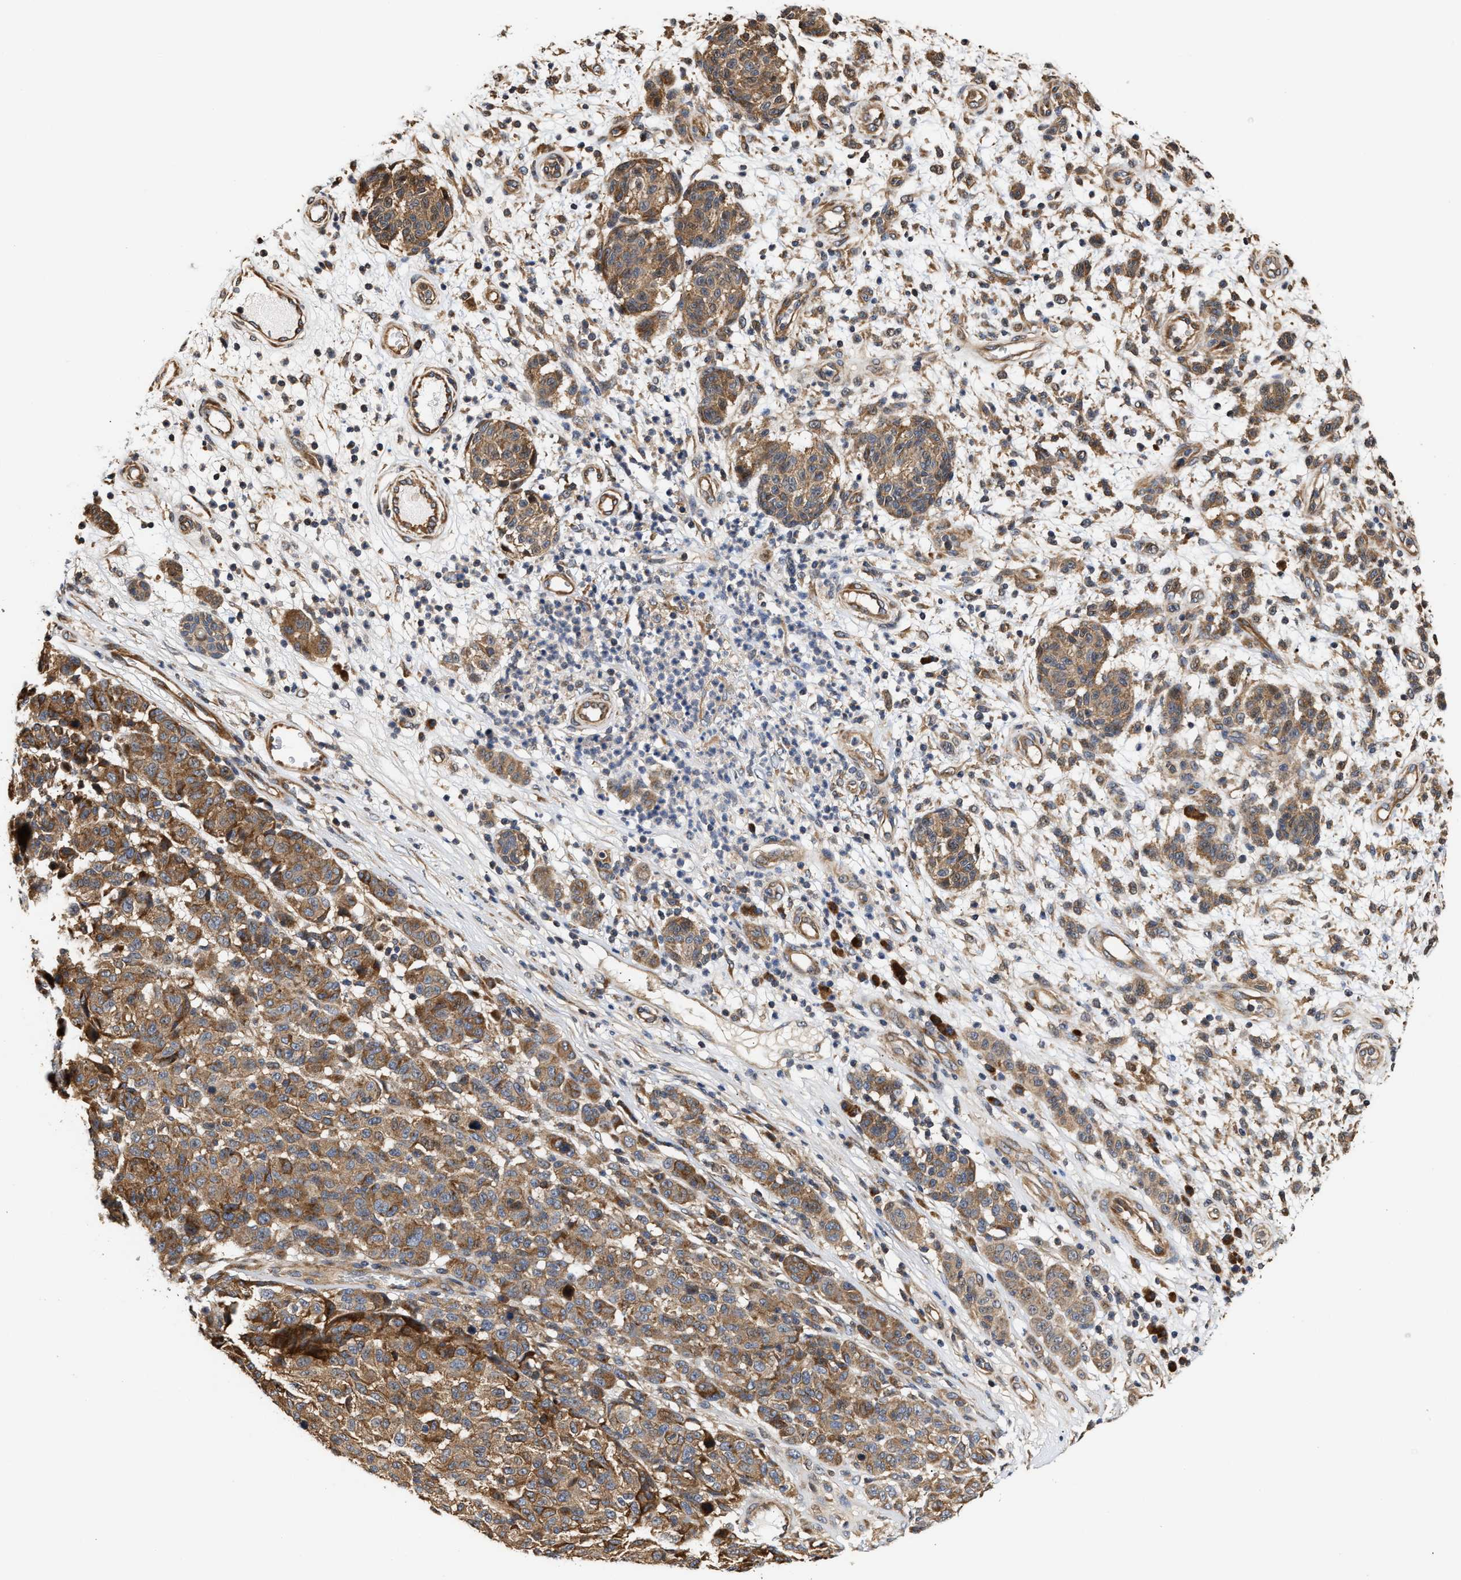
{"staining": {"intensity": "moderate", "quantity": ">75%", "location": "cytoplasmic/membranous"}, "tissue": "melanoma", "cell_type": "Tumor cells", "image_type": "cancer", "snomed": [{"axis": "morphology", "description": "Malignant melanoma, NOS"}, {"axis": "topography", "description": "Skin"}], "caption": "Immunohistochemistry (DAB (3,3'-diaminobenzidine)) staining of human malignant melanoma reveals moderate cytoplasmic/membranous protein expression in about >75% of tumor cells. (Brightfield microscopy of DAB IHC at high magnification).", "gene": "CLIP2", "patient": {"sex": "male", "age": 59}}